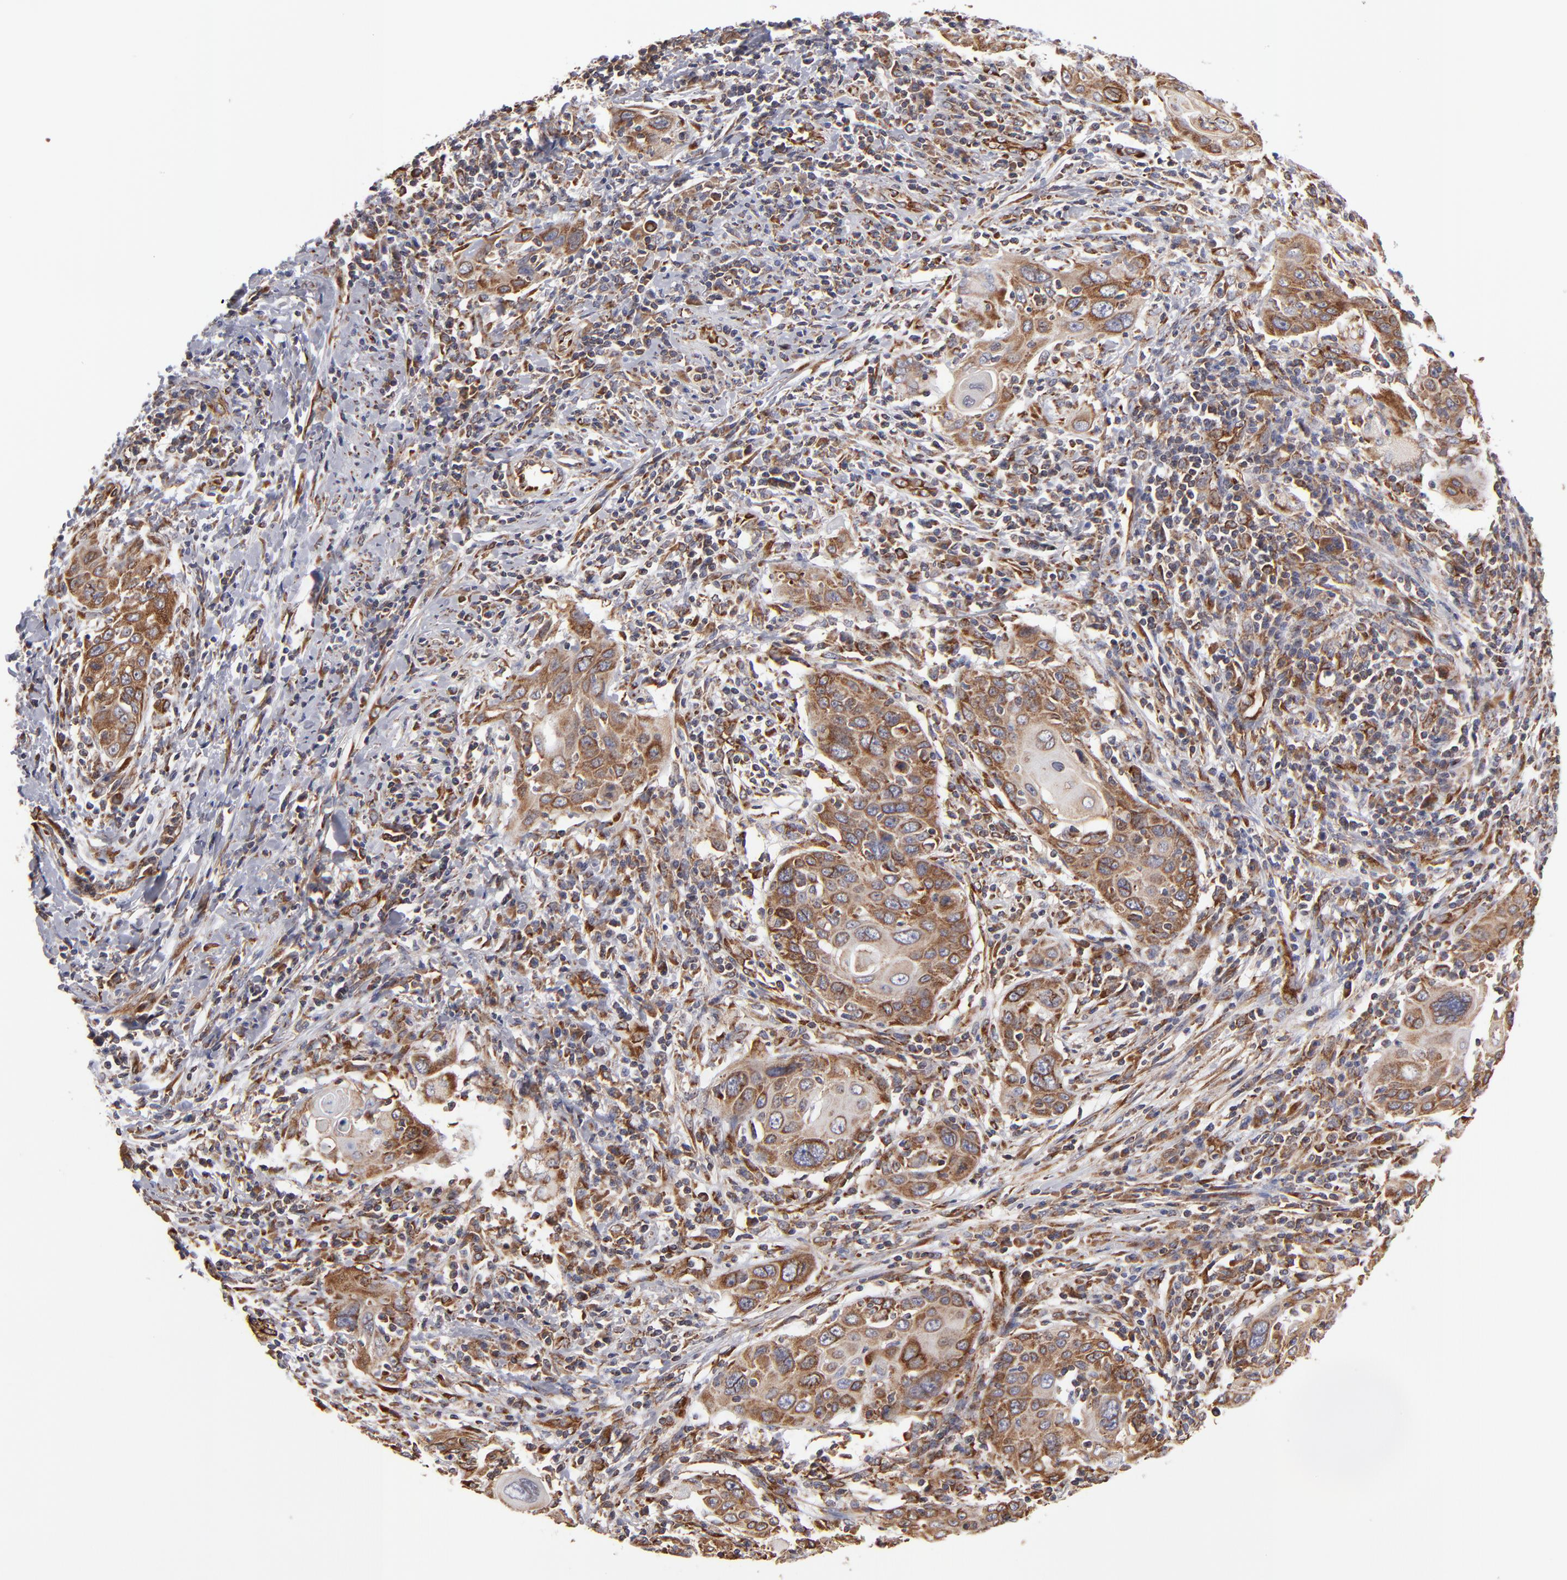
{"staining": {"intensity": "moderate", "quantity": ">75%", "location": "cytoplasmic/membranous"}, "tissue": "cervical cancer", "cell_type": "Tumor cells", "image_type": "cancer", "snomed": [{"axis": "morphology", "description": "Squamous cell carcinoma, NOS"}, {"axis": "topography", "description": "Cervix"}], "caption": "This histopathology image exhibits immunohistochemistry (IHC) staining of human cervical cancer (squamous cell carcinoma), with medium moderate cytoplasmic/membranous expression in about >75% of tumor cells.", "gene": "KTN1", "patient": {"sex": "female", "age": 54}}